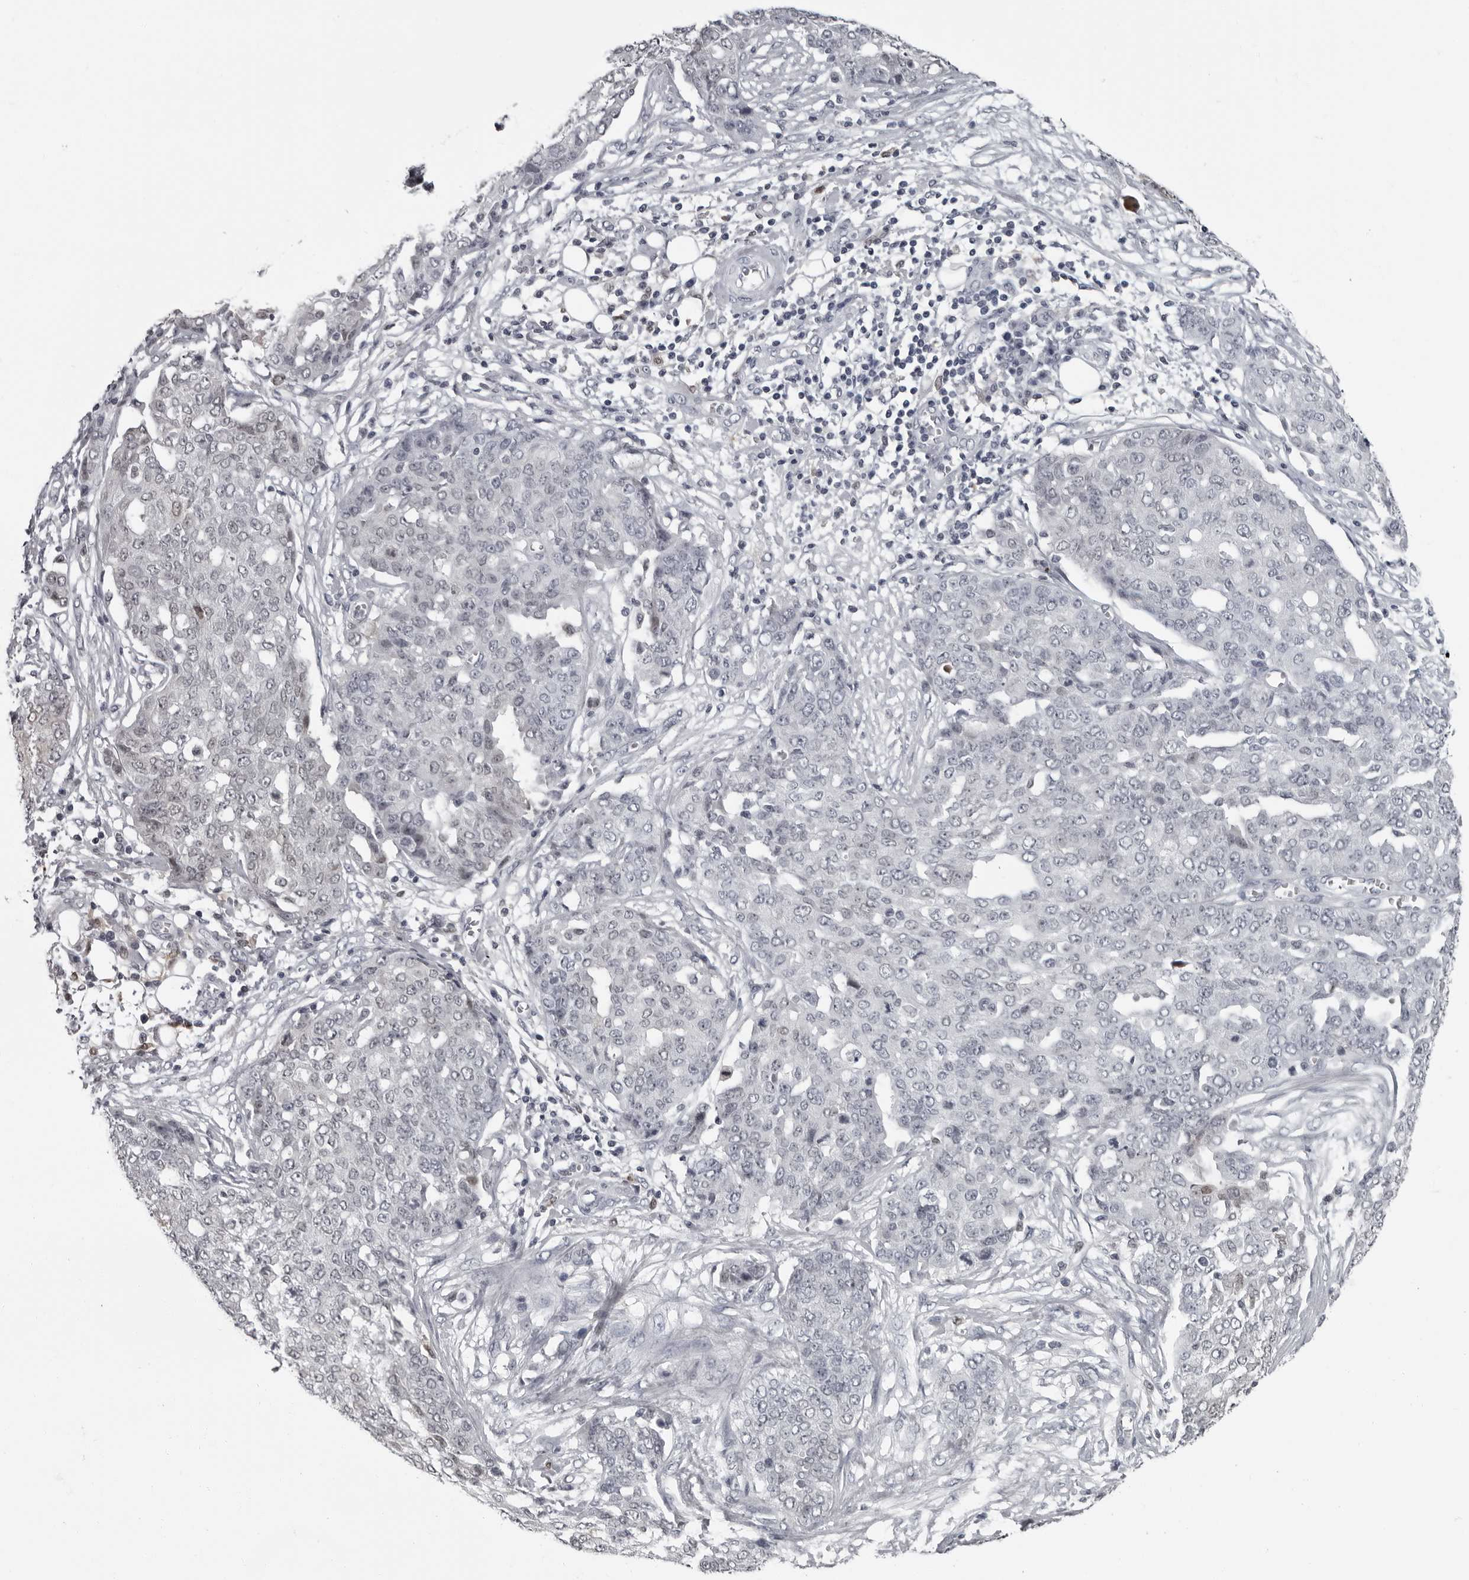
{"staining": {"intensity": "negative", "quantity": "none", "location": "none"}, "tissue": "ovarian cancer", "cell_type": "Tumor cells", "image_type": "cancer", "snomed": [{"axis": "morphology", "description": "Cystadenocarcinoma, serous, NOS"}, {"axis": "topography", "description": "Soft tissue"}, {"axis": "topography", "description": "Ovary"}], "caption": "DAB (3,3'-diaminobenzidine) immunohistochemical staining of ovarian cancer displays no significant positivity in tumor cells.", "gene": "LZIC", "patient": {"sex": "female", "age": 57}}